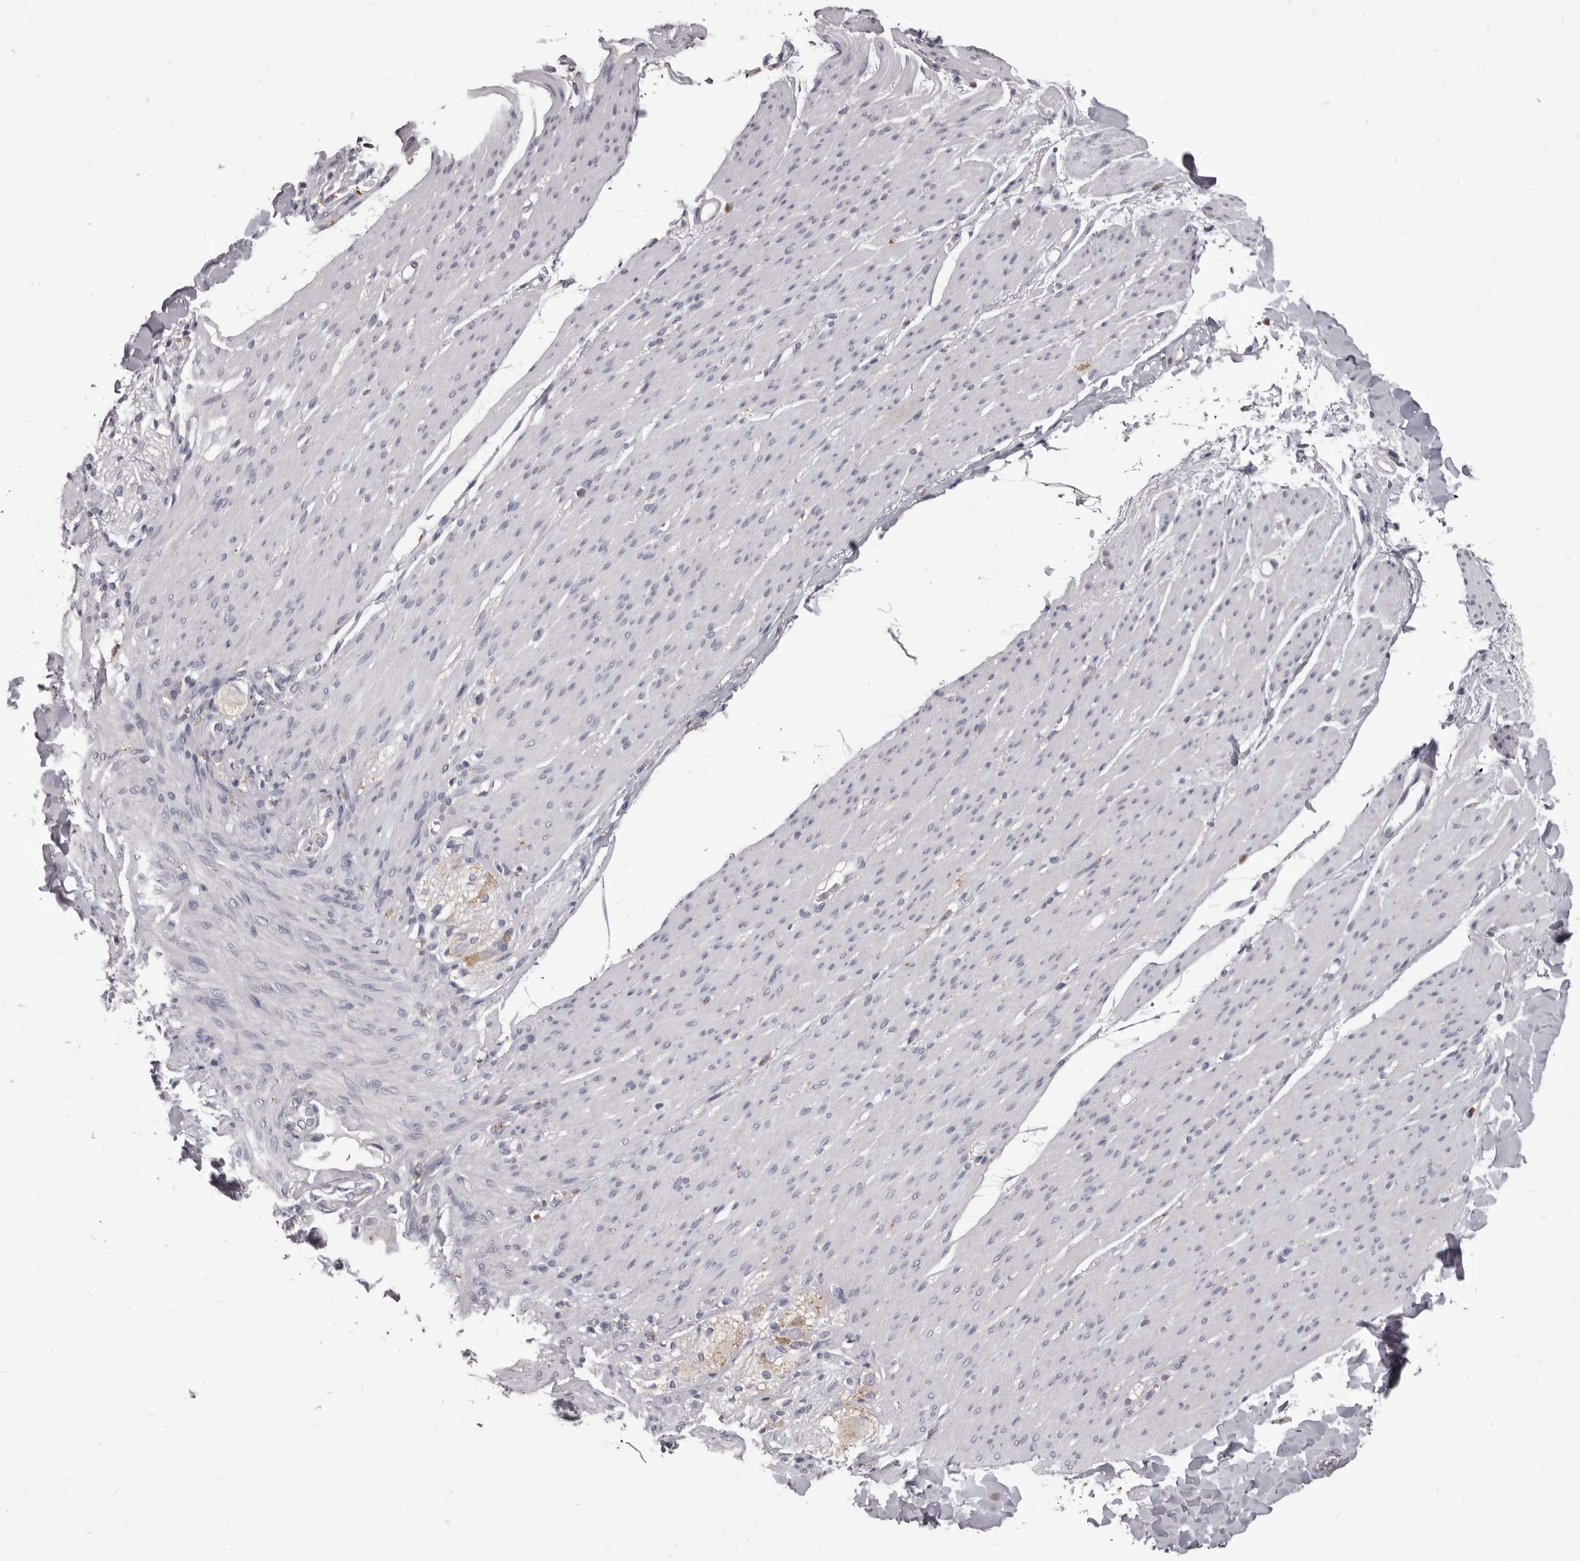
{"staining": {"intensity": "negative", "quantity": "none", "location": "none"}, "tissue": "smooth muscle", "cell_type": "Smooth muscle cells", "image_type": "normal", "snomed": [{"axis": "morphology", "description": "Normal tissue, NOS"}, {"axis": "topography", "description": "Colon"}, {"axis": "topography", "description": "Peripheral nerve tissue"}], "caption": "There is no significant positivity in smooth muscle cells of smooth muscle. (DAB (3,3'-diaminobenzidine) immunohistochemistry visualized using brightfield microscopy, high magnification).", "gene": "PI4K2A", "patient": {"sex": "female", "age": 61}}